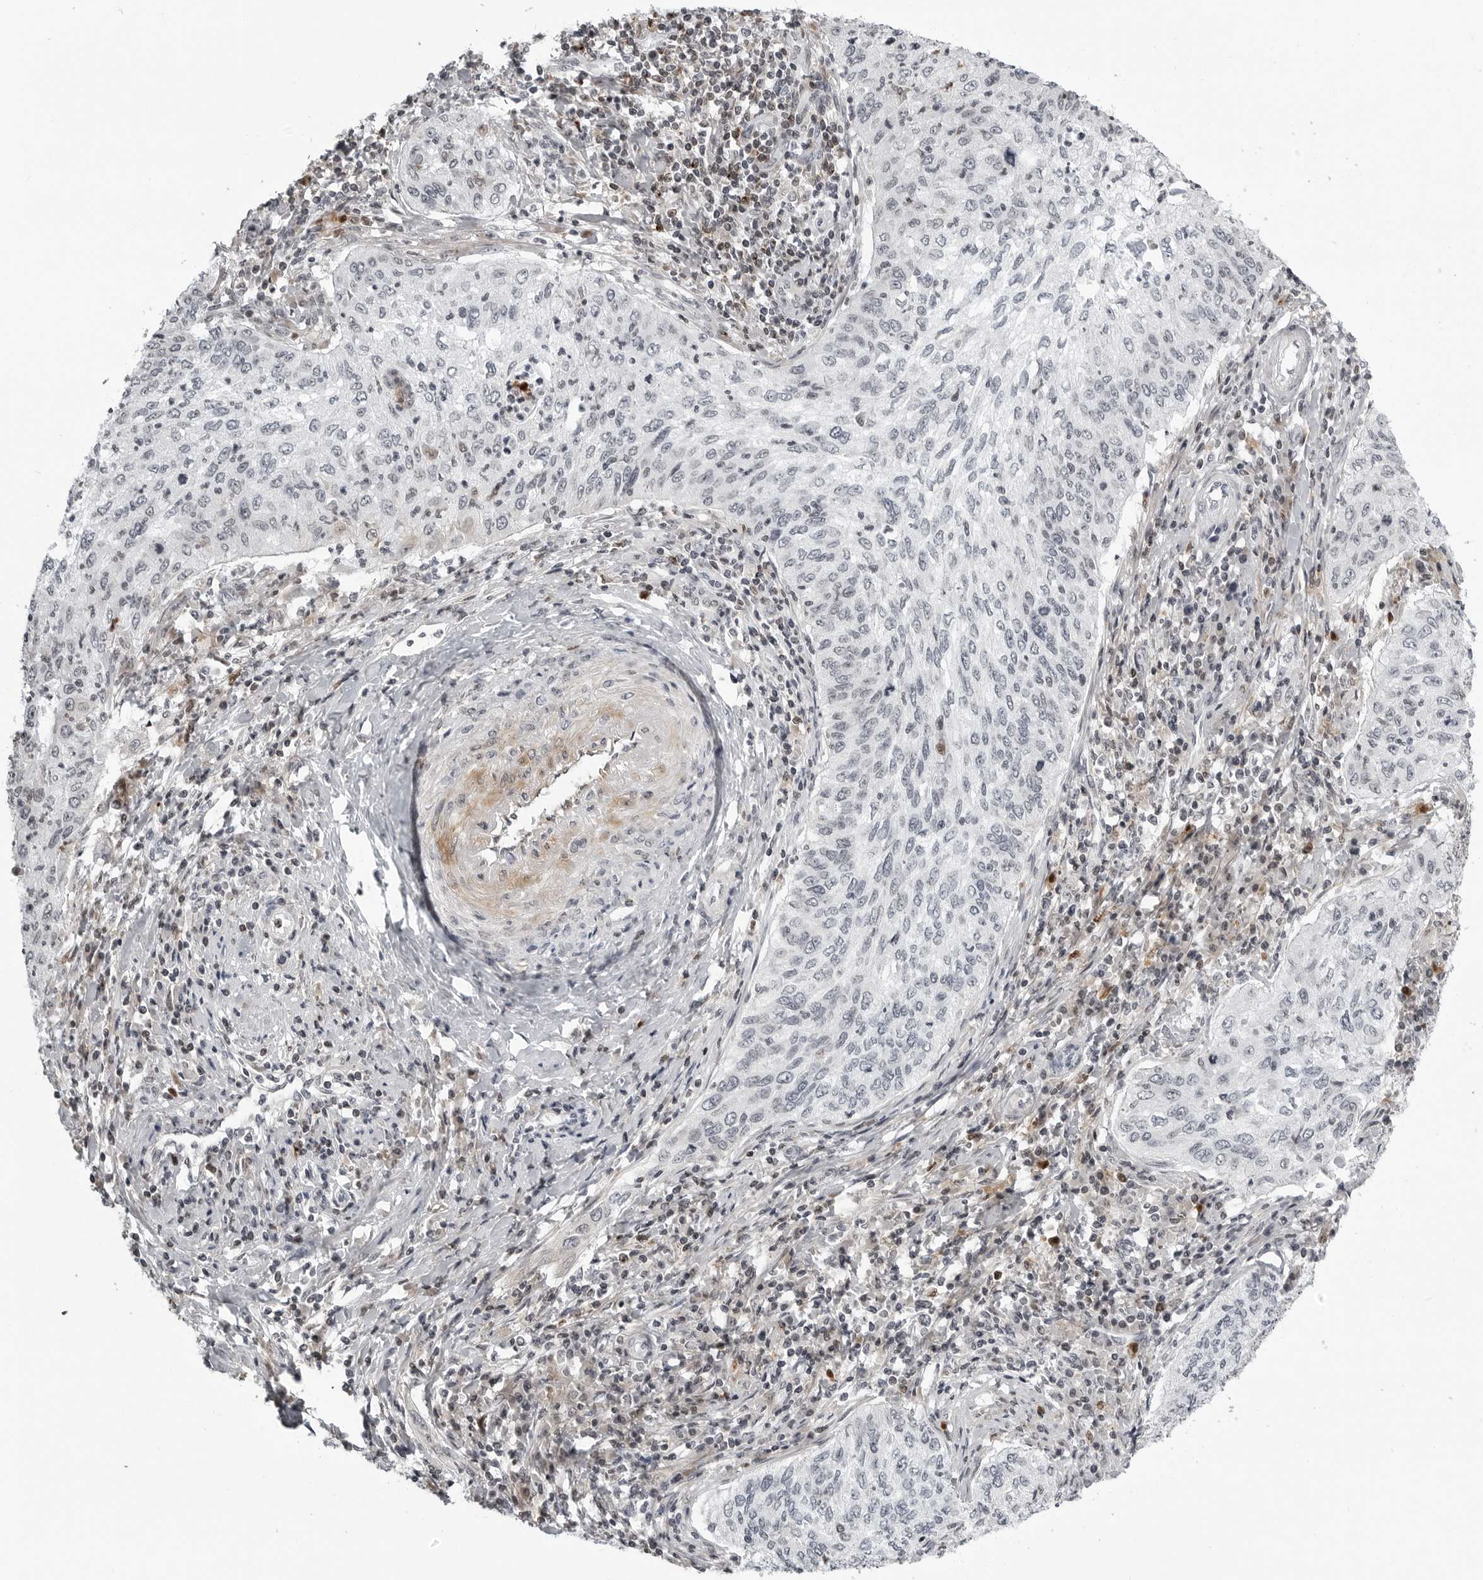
{"staining": {"intensity": "negative", "quantity": "none", "location": "none"}, "tissue": "cervical cancer", "cell_type": "Tumor cells", "image_type": "cancer", "snomed": [{"axis": "morphology", "description": "Squamous cell carcinoma, NOS"}, {"axis": "topography", "description": "Cervix"}], "caption": "Tumor cells are negative for brown protein staining in squamous cell carcinoma (cervical). (DAB immunohistochemistry visualized using brightfield microscopy, high magnification).", "gene": "CXCR5", "patient": {"sex": "female", "age": 30}}